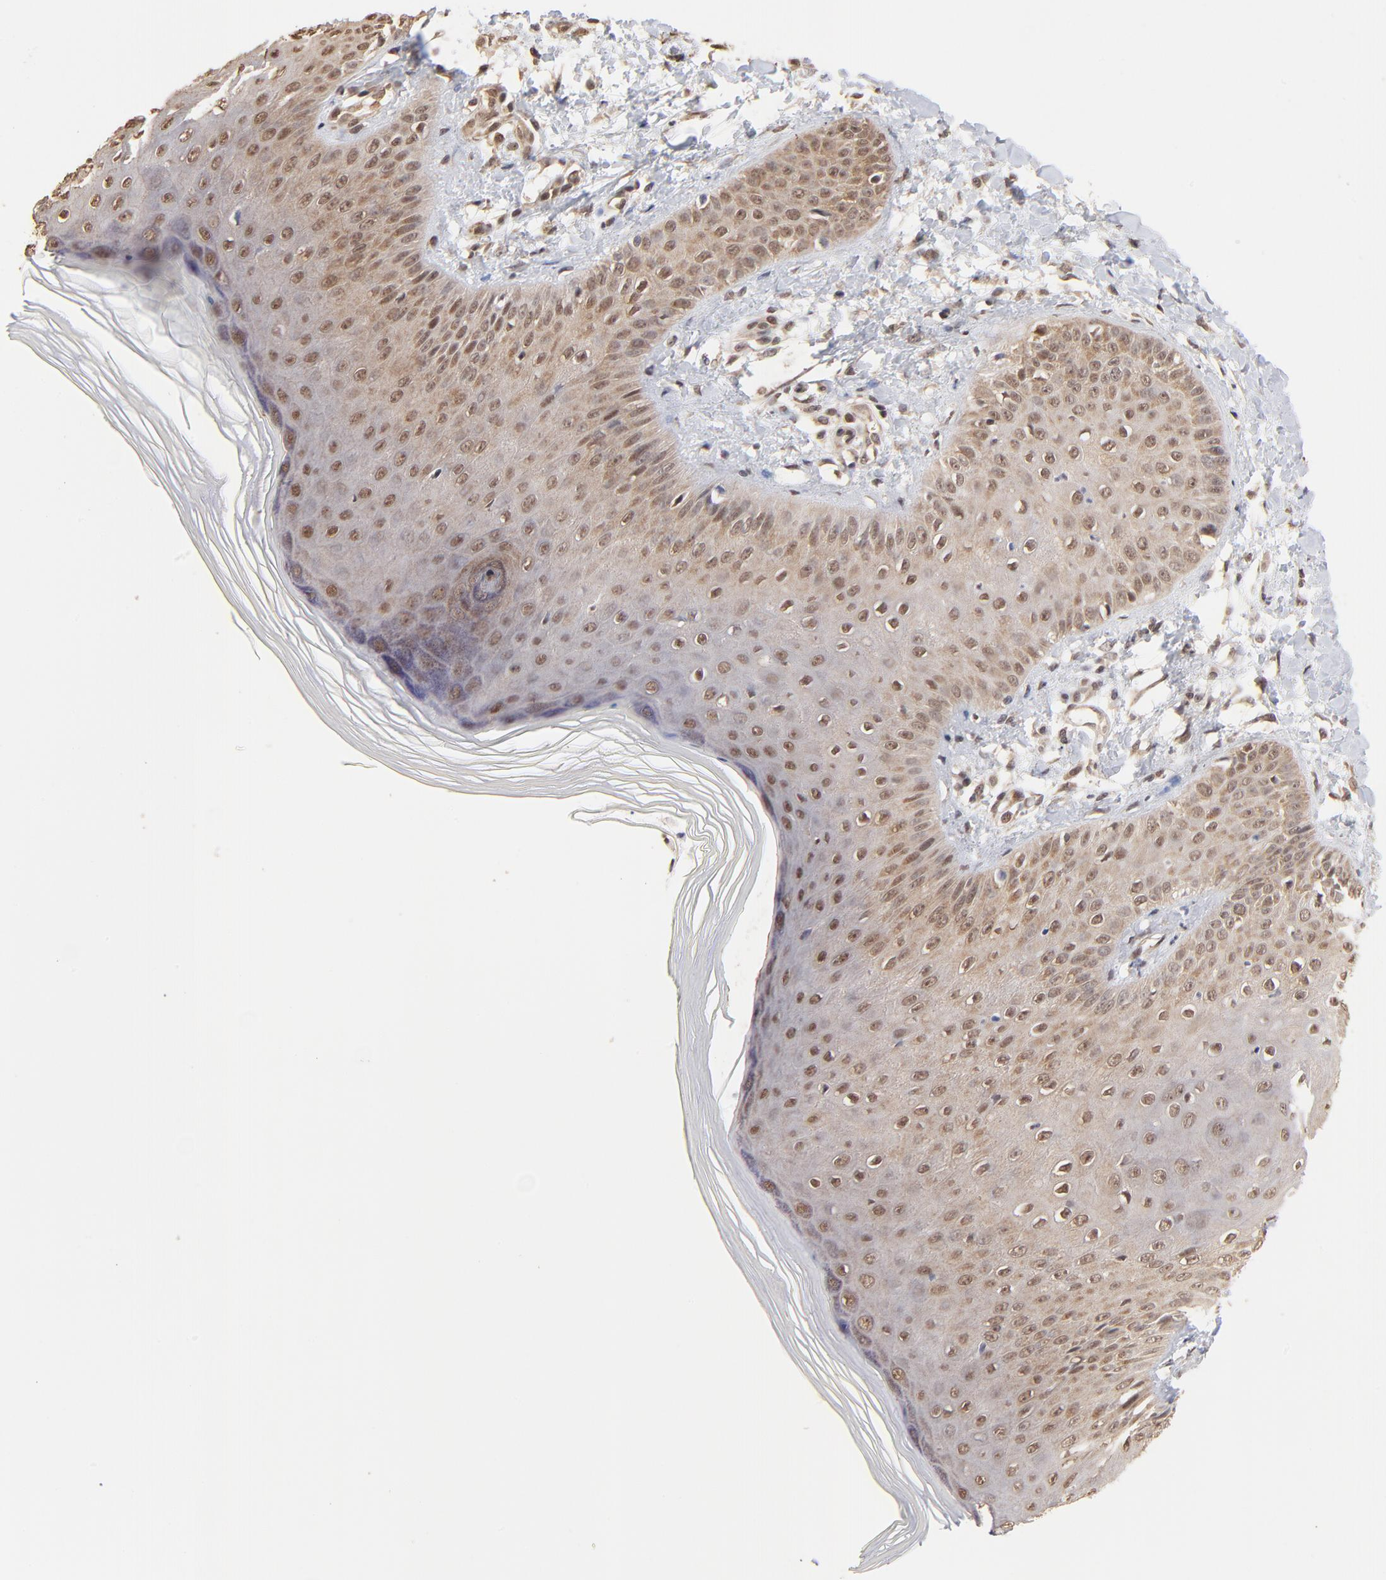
{"staining": {"intensity": "moderate", "quantity": ">75%", "location": "cytoplasmic/membranous,nuclear"}, "tissue": "skin", "cell_type": "Epidermal cells", "image_type": "normal", "snomed": [{"axis": "morphology", "description": "Normal tissue, NOS"}, {"axis": "morphology", "description": "Inflammation, NOS"}, {"axis": "topography", "description": "Soft tissue"}, {"axis": "topography", "description": "Anal"}], "caption": "An immunohistochemistry histopathology image of unremarkable tissue is shown. Protein staining in brown highlights moderate cytoplasmic/membranous,nuclear positivity in skin within epidermal cells.", "gene": "BRPF1", "patient": {"sex": "female", "age": 15}}